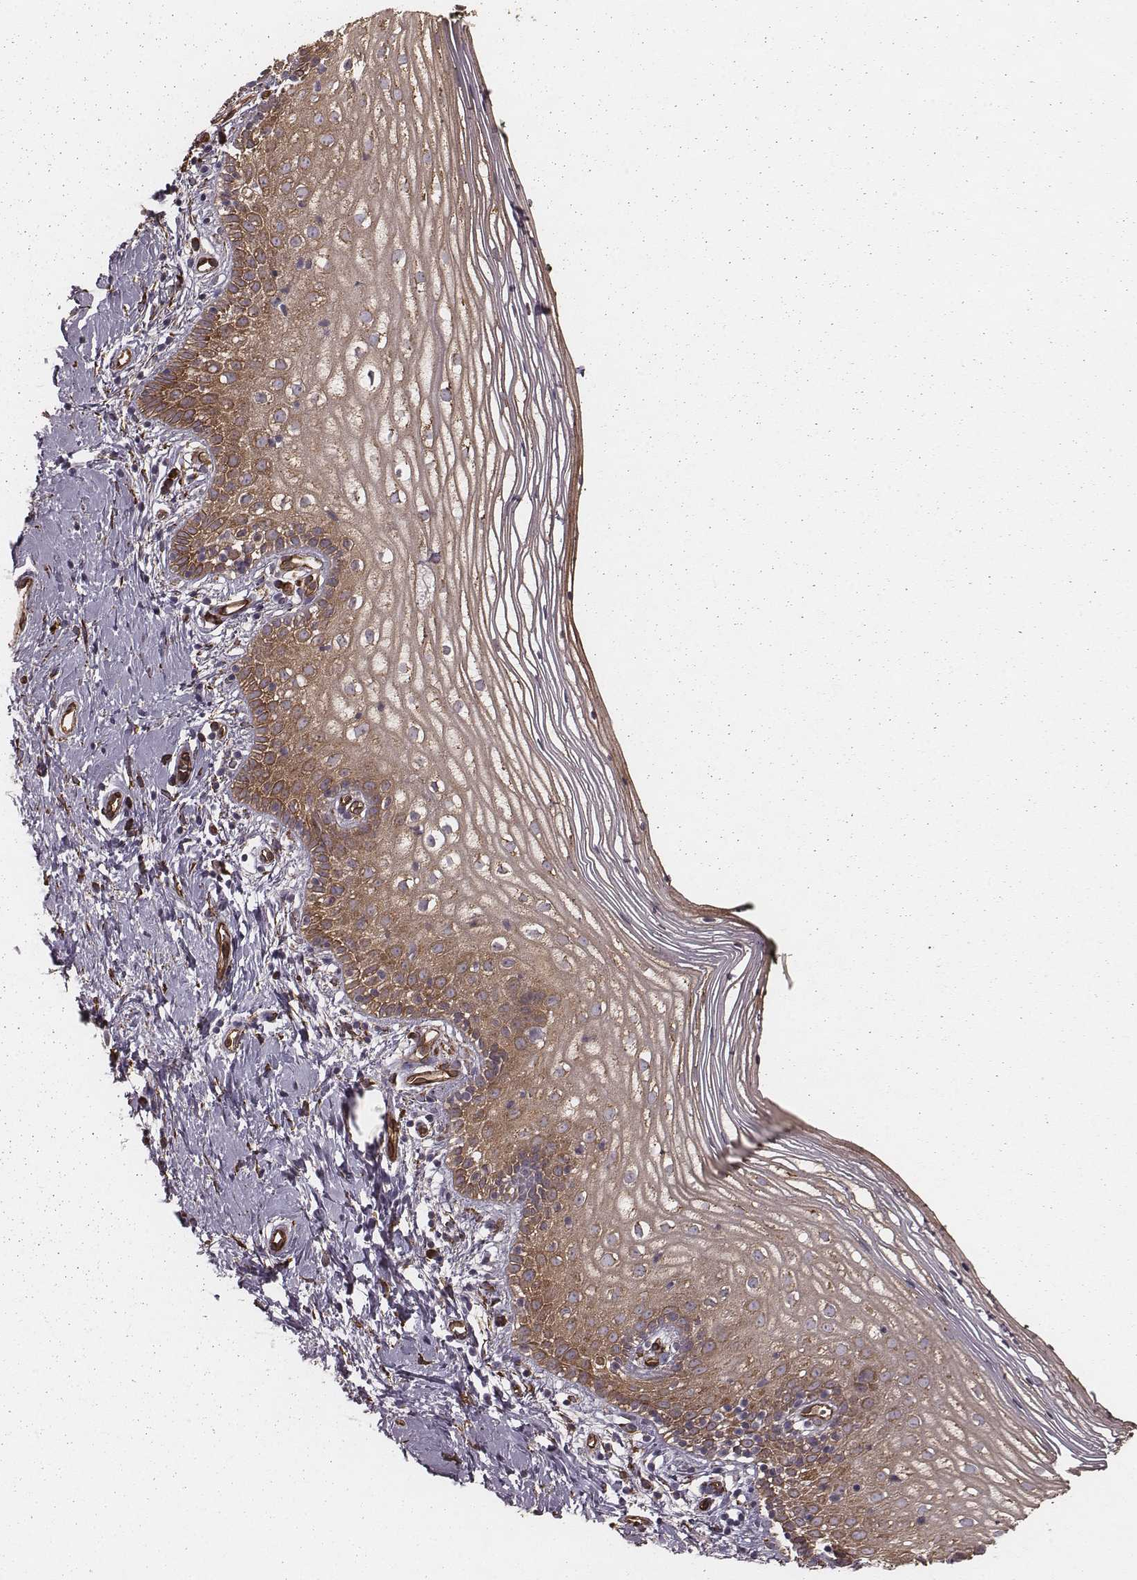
{"staining": {"intensity": "moderate", "quantity": ">75%", "location": "cytoplasmic/membranous"}, "tissue": "vagina", "cell_type": "Squamous epithelial cells", "image_type": "normal", "snomed": [{"axis": "morphology", "description": "Normal tissue, NOS"}, {"axis": "topography", "description": "Vagina"}], "caption": "Brown immunohistochemical staining in normal vagina shows moderate cytoplasmic/membranous staining in about >75% of squamous epithelial cells. The protein of interest is shown in brown color, while the nuclei are stained blue.", "gene": "PALMD", "patient": {"sex": "female", "age": 47}}